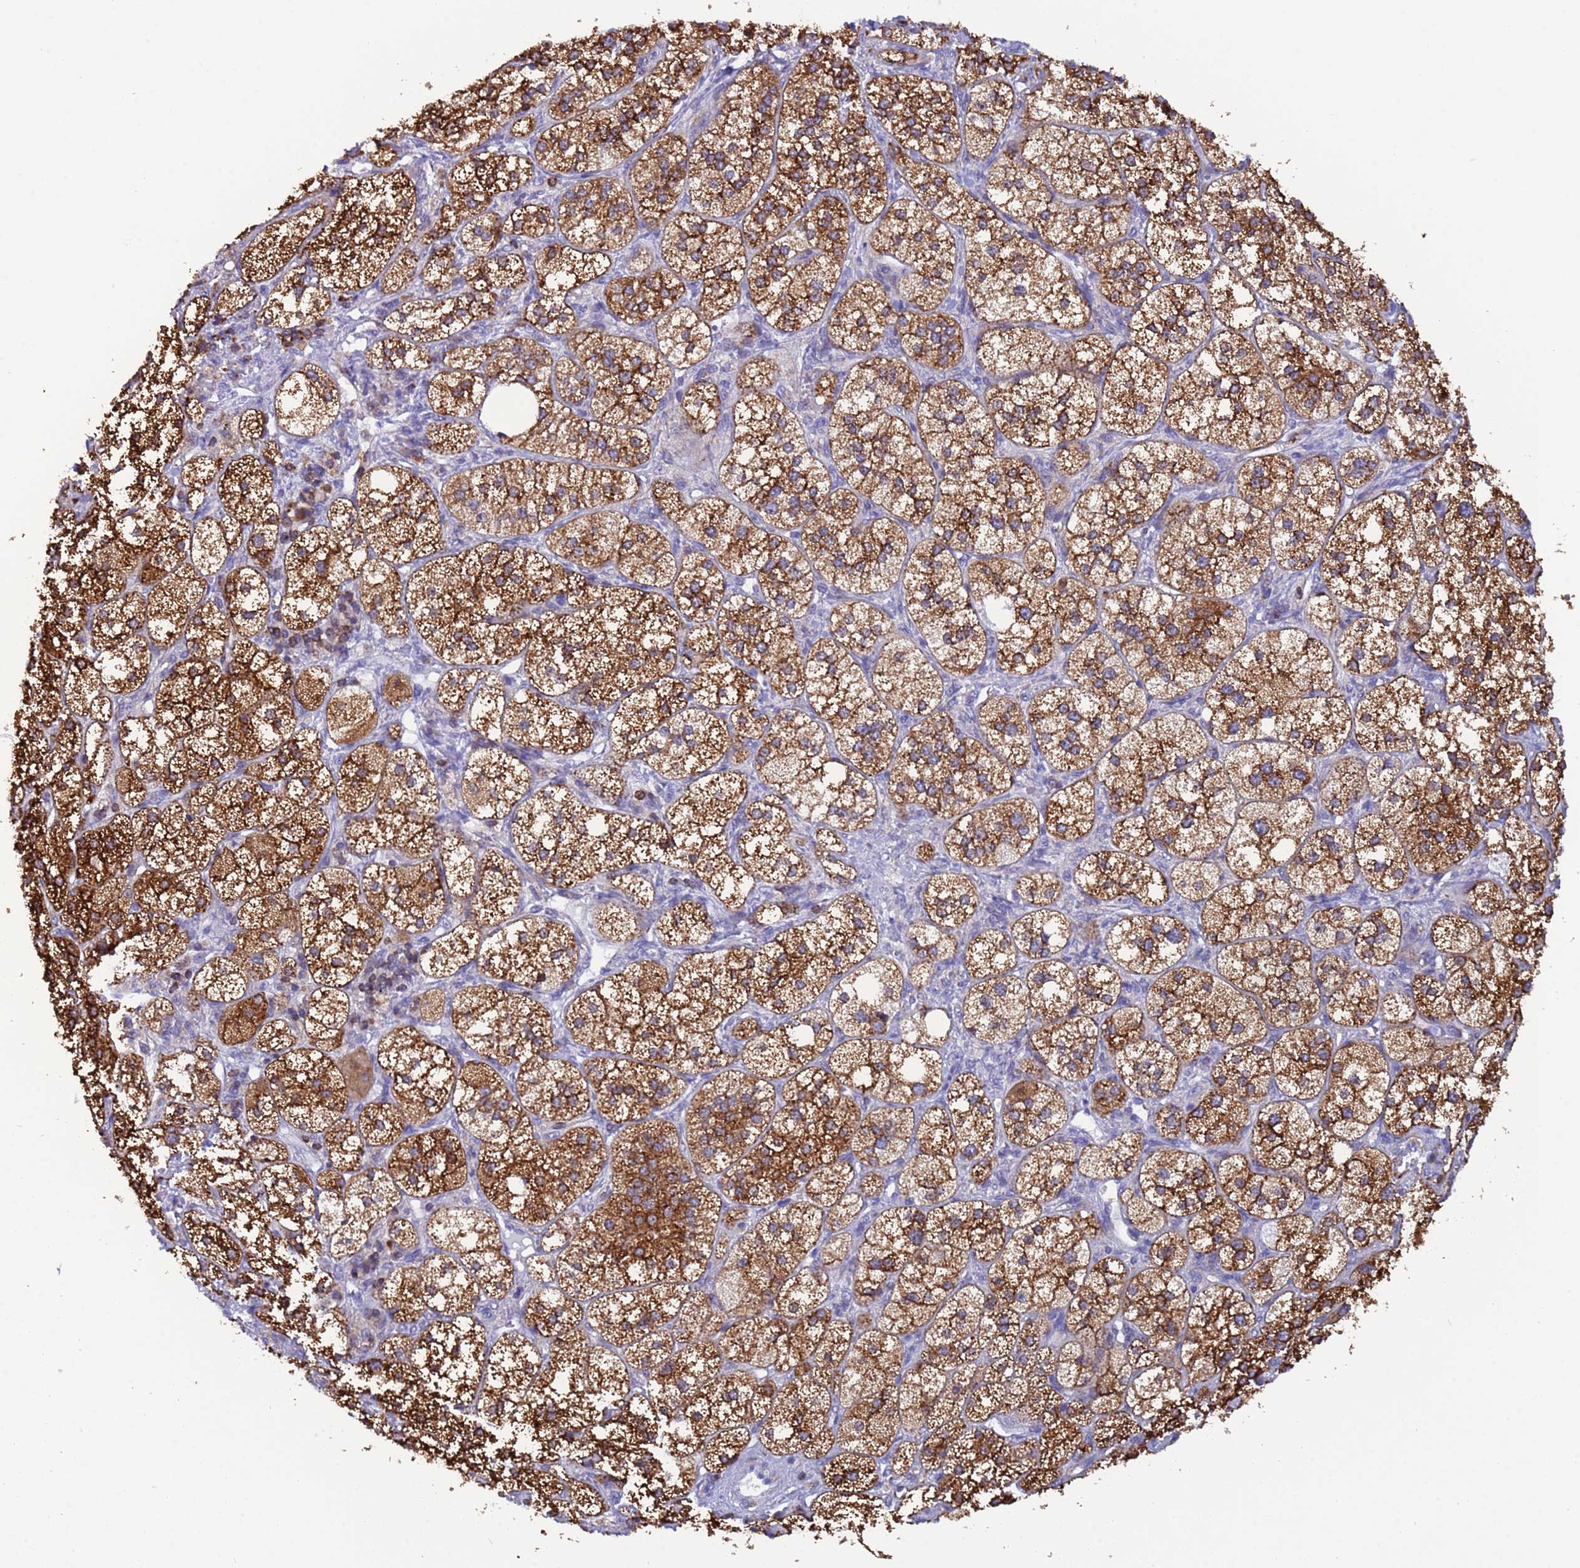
{"staining": {"intensity": "strong", "quantity": ">75%", "location": "cytoplasmic/membranous"}, "tissue": "adrenal gland", "cell_type": "Glandular cells", "image_type": "normal", "snomed": [{"axis": "morphology", "description": "Normal tissue, NOS"}, {"axis": "topography", "description": "Adrenal gland"}], "caption": "Immunohistochemistry staining of normal adrenal gland, which demonstrates high levels of strong cytoplasmic/membranous expression in about >75% of glandular cells indicating strong cytoplasmic/membranous protein expression. The staining was performed using DAB (3,3'-diaminobenzidine) (brown) for protein detection and nuclei were counterstained in hematoxylin (blue).", "gene": "EZR", "patient": {"sex": "male", "age": 61}}